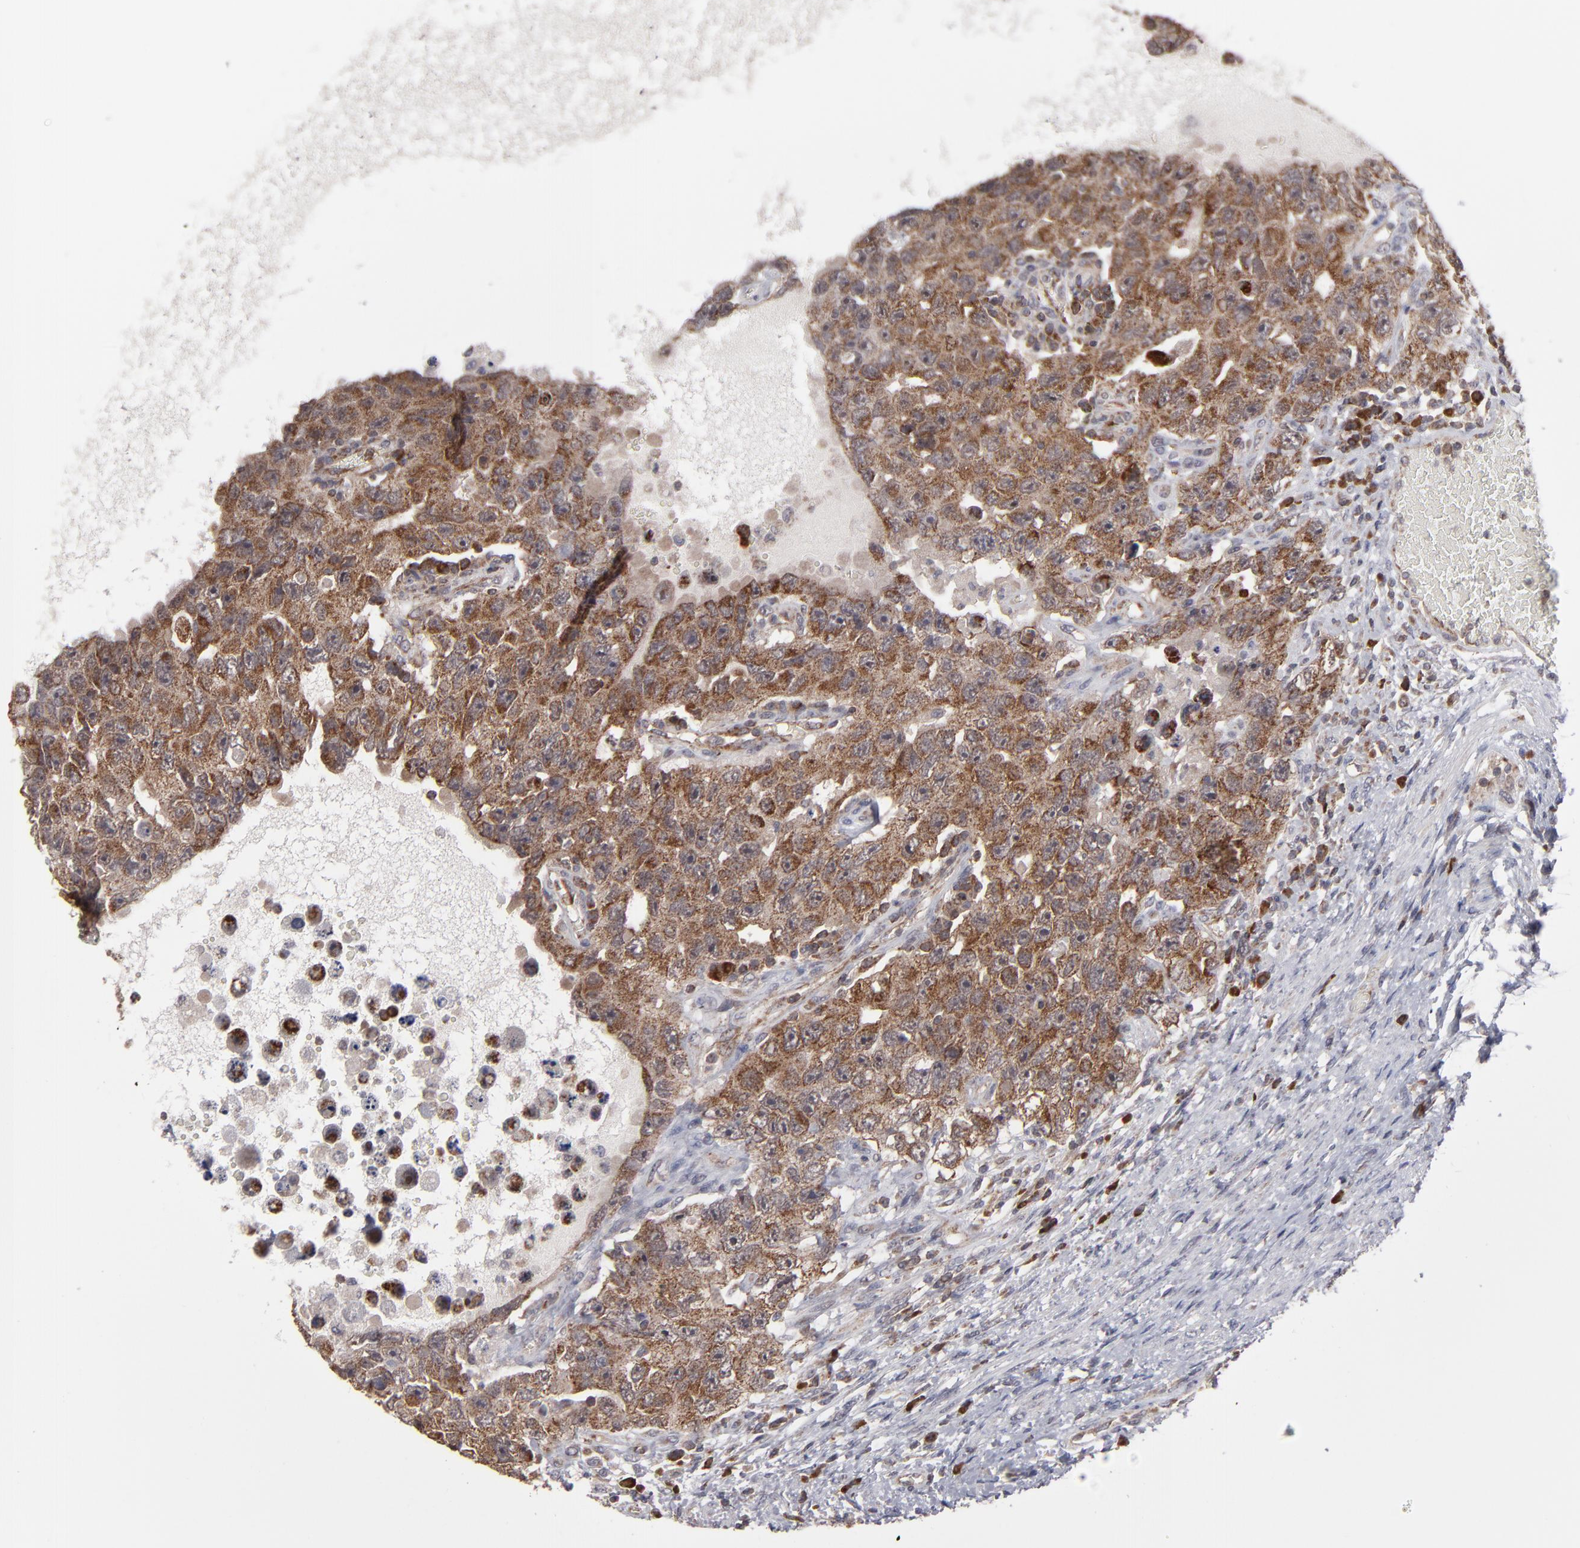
{"staining": {"intensity": "strong", "quantity": ">75%", "location": "cytoplasmic/membranous"}, "tissue": "testis cancer", "cell_type": "Tumor cells", "image_type": "cancer", "snomed": [{"axis": "morphology", "description": "Carcinoma, Embryonal, NOS"}, {"axis": "topography", "description": "Testis"}], "caption": "The histopathology image demonstrates staining of embryonal carcinoma (testis), revealing strong cytoplasmic/membranous protein expression (brown color) within tumor cells. (Brightfield microscopy of DAB IHC at high magnification).", "gene": "GLCCI1", "patient": {"sex": "male", "age": 26}}